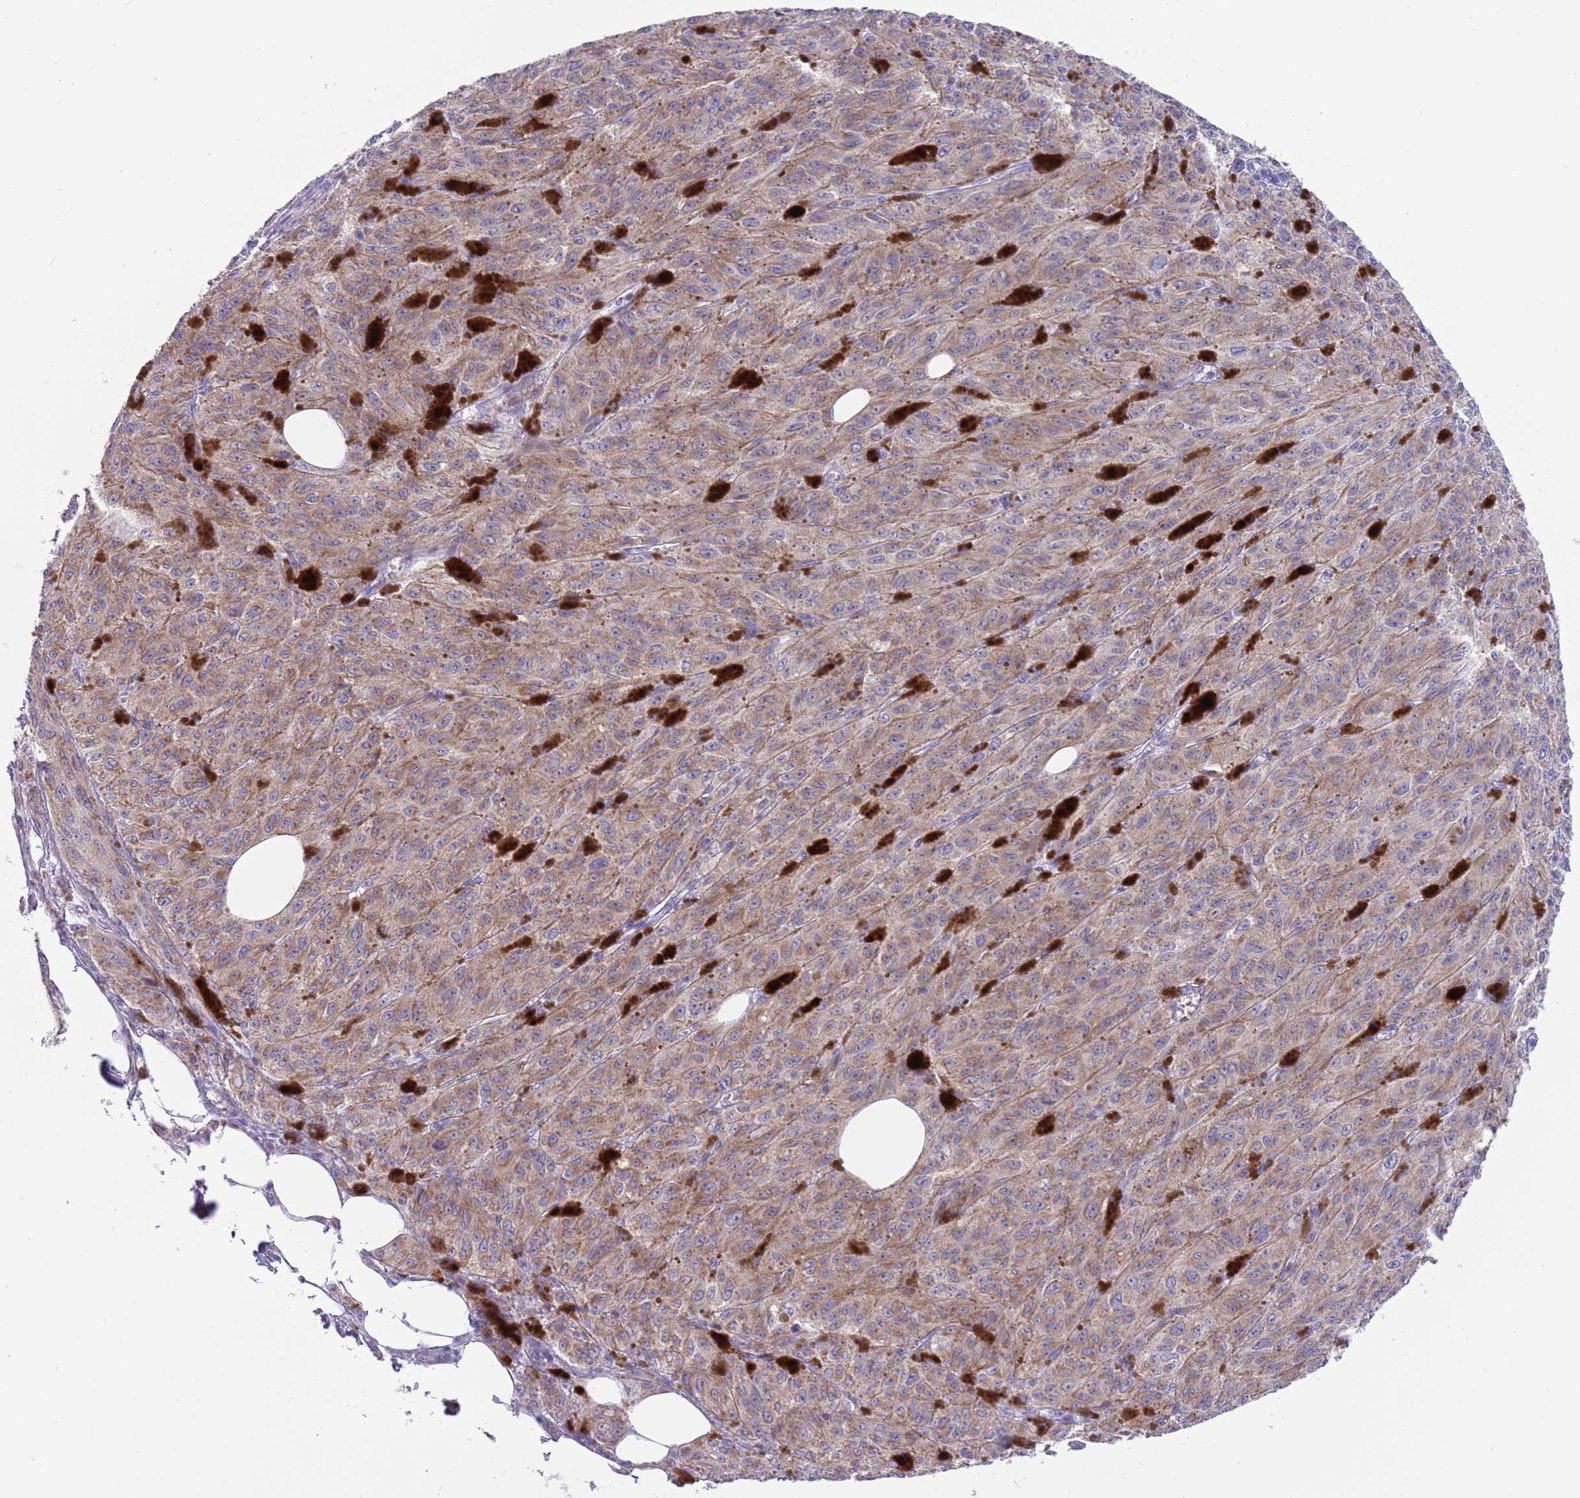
{"staining": {"intensity": "moderate", "quantity": ">75%", "location": "cytoplasmic/membranous"}, "tissue": "melanoma", "cell_type": "Tumor cells", "image_type": "cancer", "snomed": [{"axis": "morphology", "description": "Malignant melanoma, NOS"}, {"axis": "topography", "description": "Skin"}], "caption": "Malignant melanoma was stained to show a protein in brown. There is medium levels of moderate cytoplasmic/membranous expression in about >75% of tumor cells.", "gene": "DDHD1", "patient": {"sex": "female", "age": 52}}